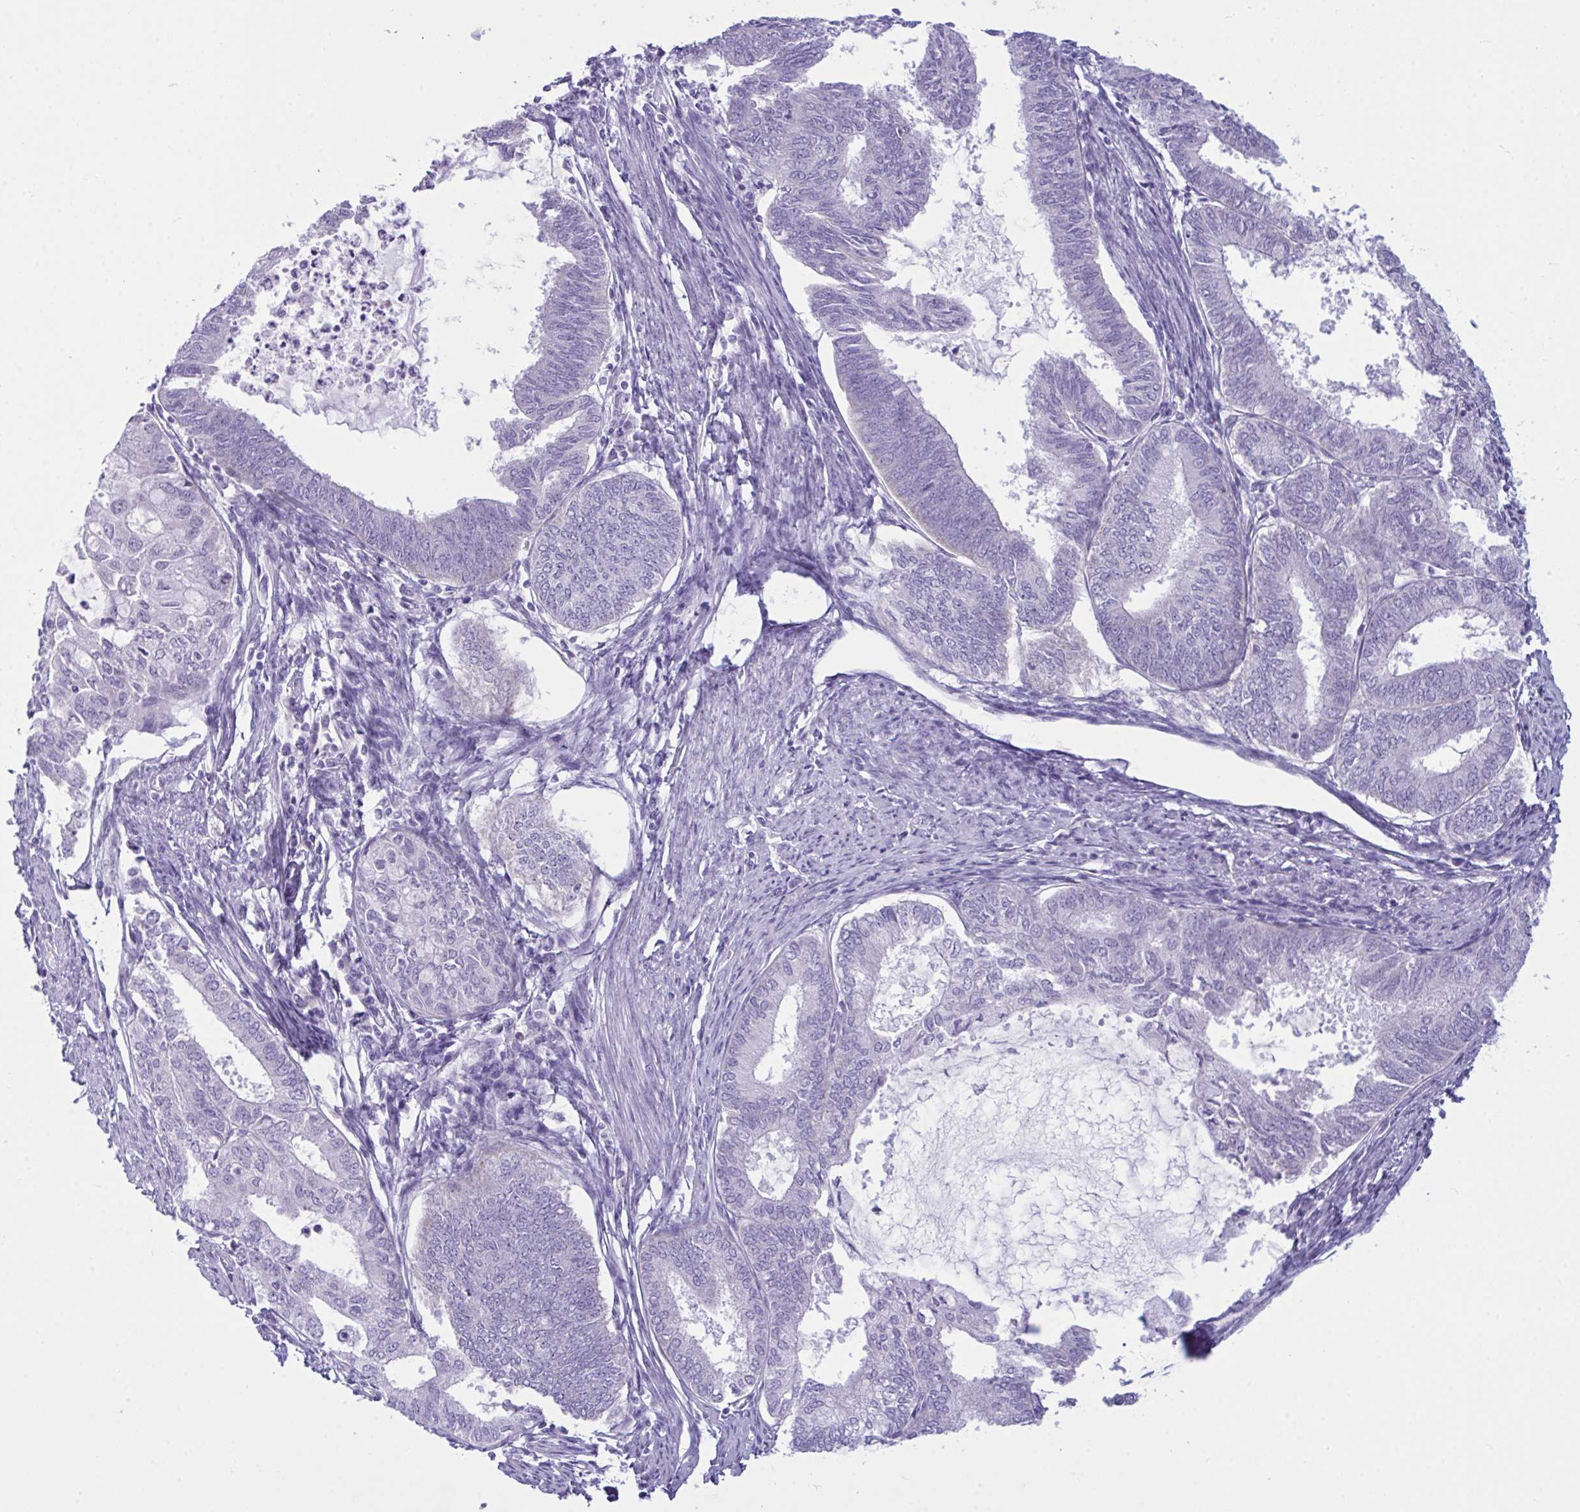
{"staining": {"intensity": "negative", "quantity": "none", "location": "none"}, "tissue": "endometrial cancer", "cell_type": "Tumor cells", "image_type": "cancer", "snomed": [{"axis": "morphology", "description": "Adenocarcinoma, NOS"}, {"axis": "topography", "description": "Endometrium"}], "caption": "IHC micrograph of endometrial adenocarcinoma stained for a protein (brown), which exhibits no expression in tumor cells.", "gene": "BBS1", "patient": {"sex": "female", "age": 86}}